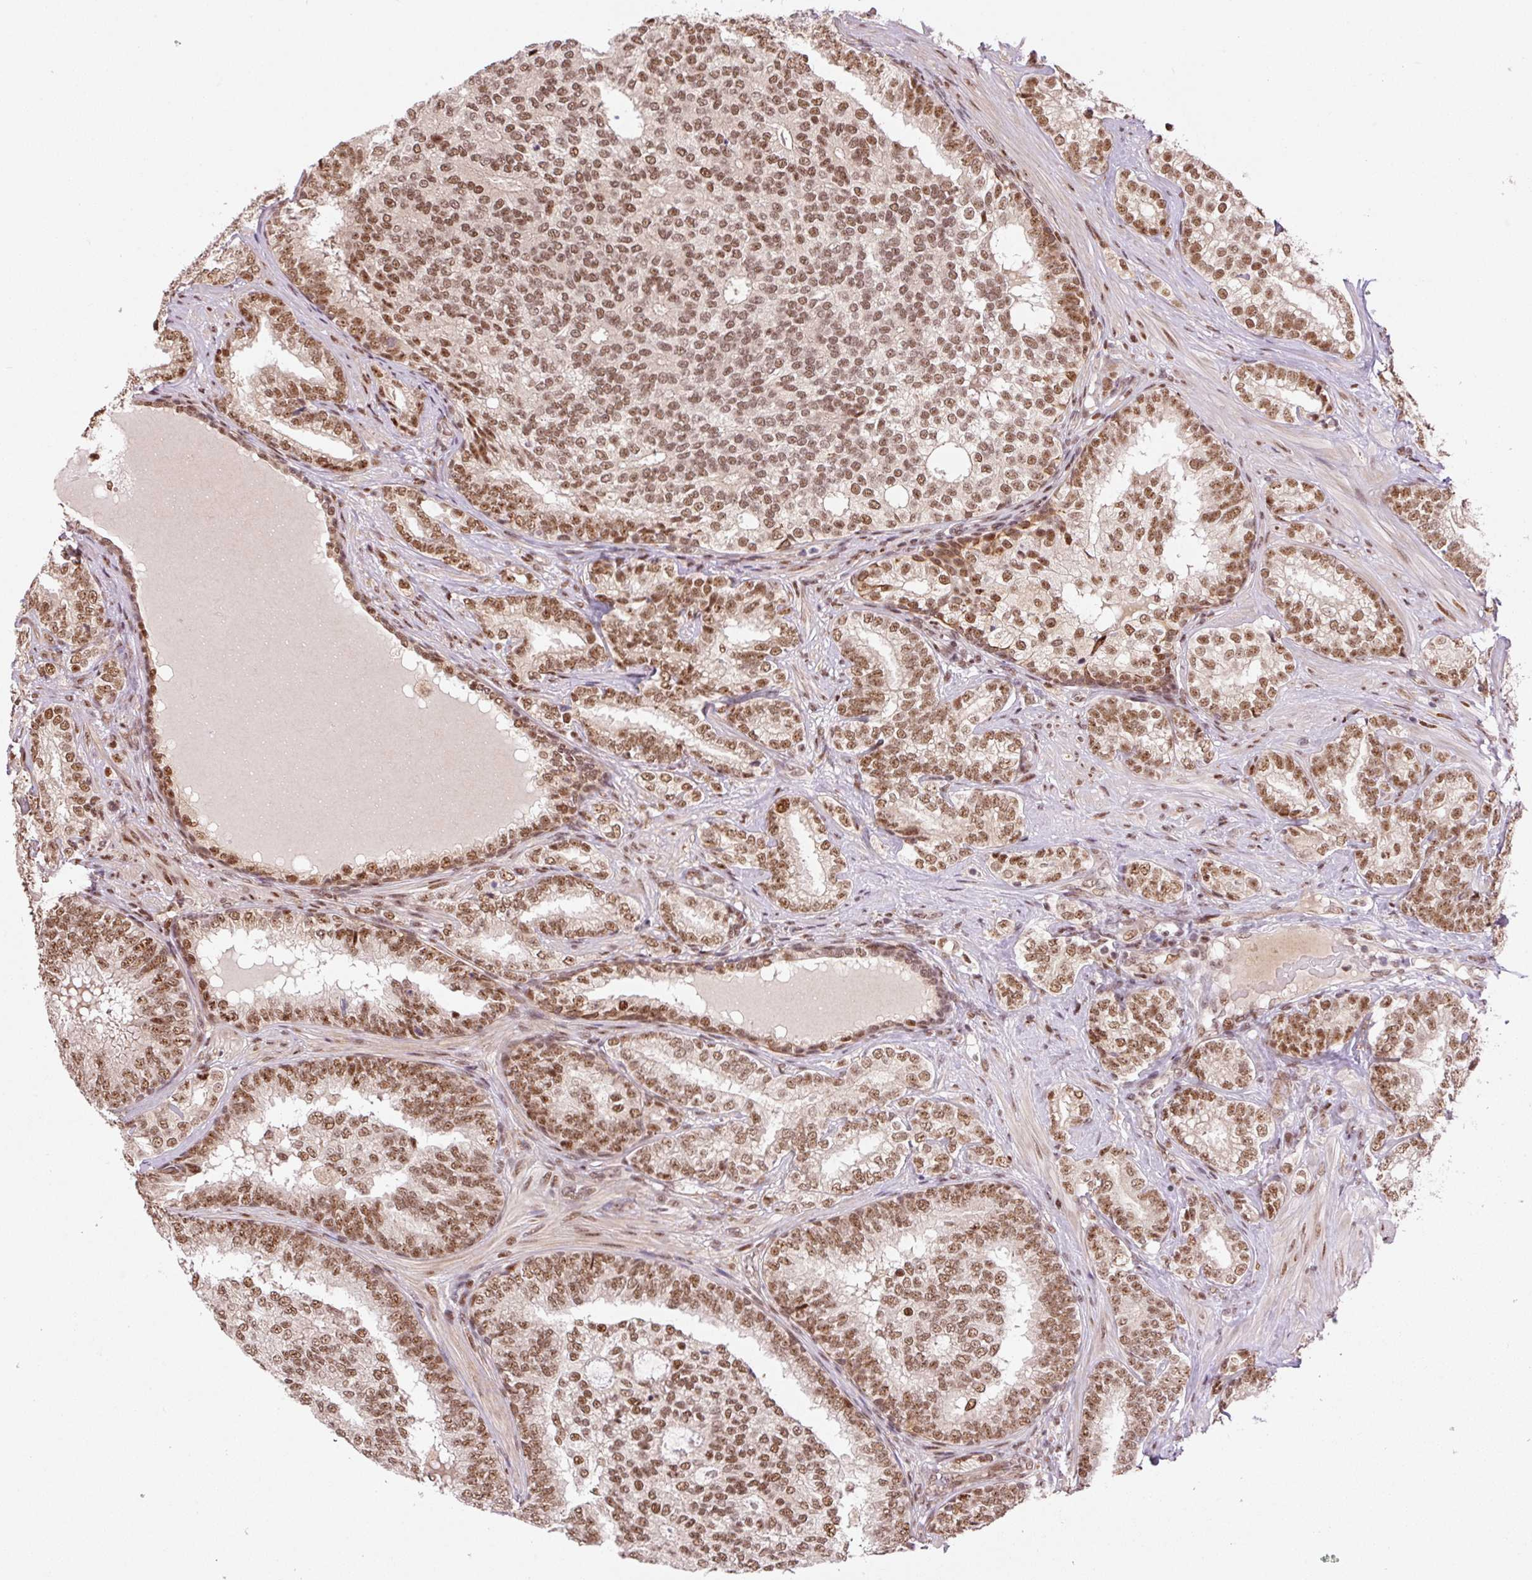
{"staining": {"intensity": "moderate", "quantity": ">75%", "location": "nuclear"}, "tissue": "prostate cancer", "cell_type": "Tumor cells", "image_type": "cancer", "snomed": [{"axis": "morphology", "description": "Adenocarcinoma, High grade"}, {"axis": "topography", "description": "Prostate"}], "caption": "Brown immunohistochemical staining in human prostate cancer exhibits moderate nuclear expression in about >75% of tumor cells.", "gene": "INTS8", "patient": {"sex": "male", "age": 72}}